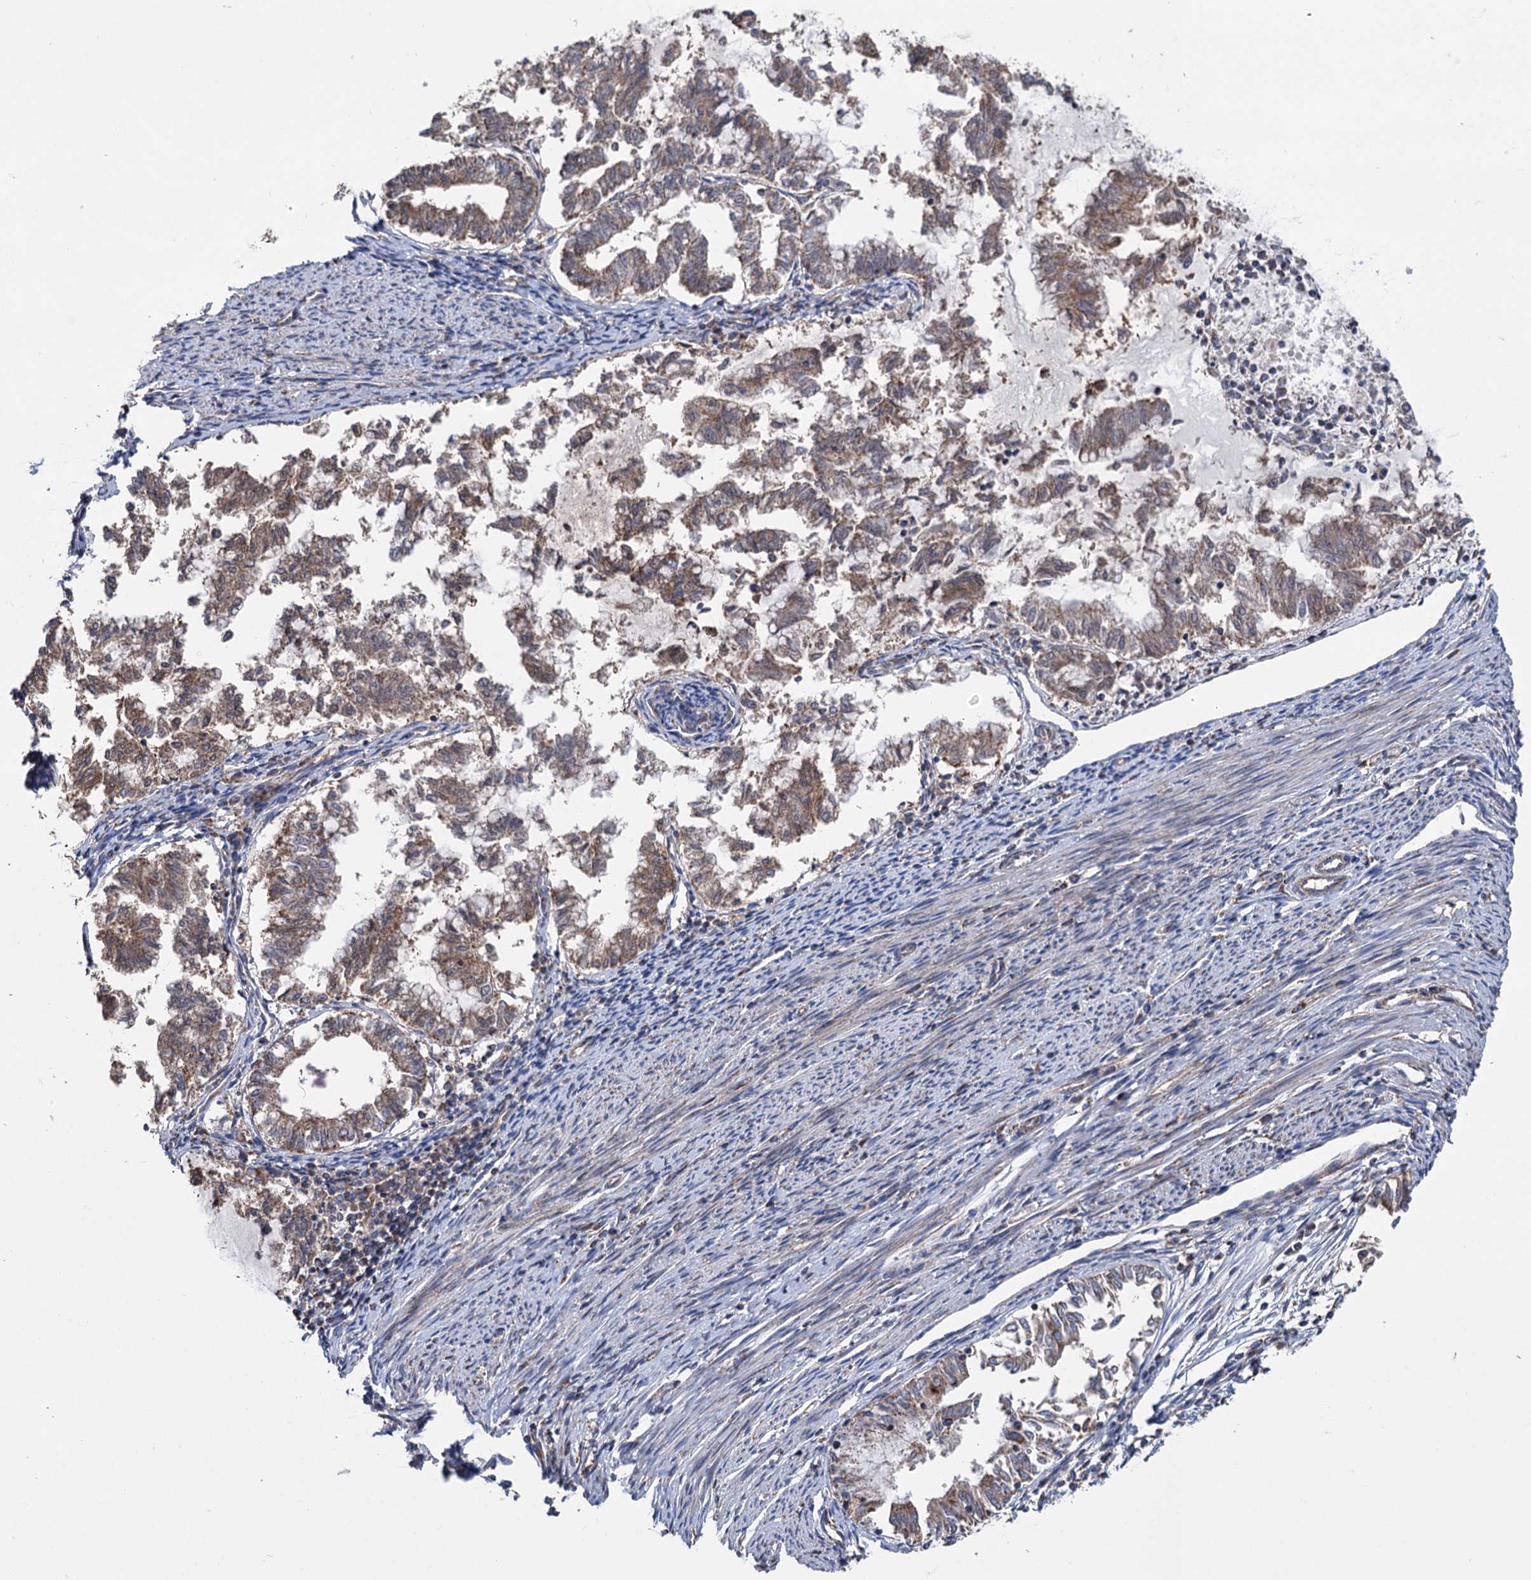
{"staining": {"intensity": "moderate", "quantity": ">75%", "location": "cytoplasmic/membranous"}, "tissue": "endometrial cancer", "cell_type": "Tumor cells", "image_type": "cancer", "snomed": [{"axis": "morphology", "description": "Adenocarcinoma, NOS"}, {"axis": "topography", "description": "Endometrium"}], "caption": "This micrograph exhibits IHC staining of adenocarcinoma (endometrial), with medium moderate cytoplasmic/membranous expression in about >75% of tumor cells.", "gene": "SUCLA2", "patient": {"sex": "female", "age": 79}}